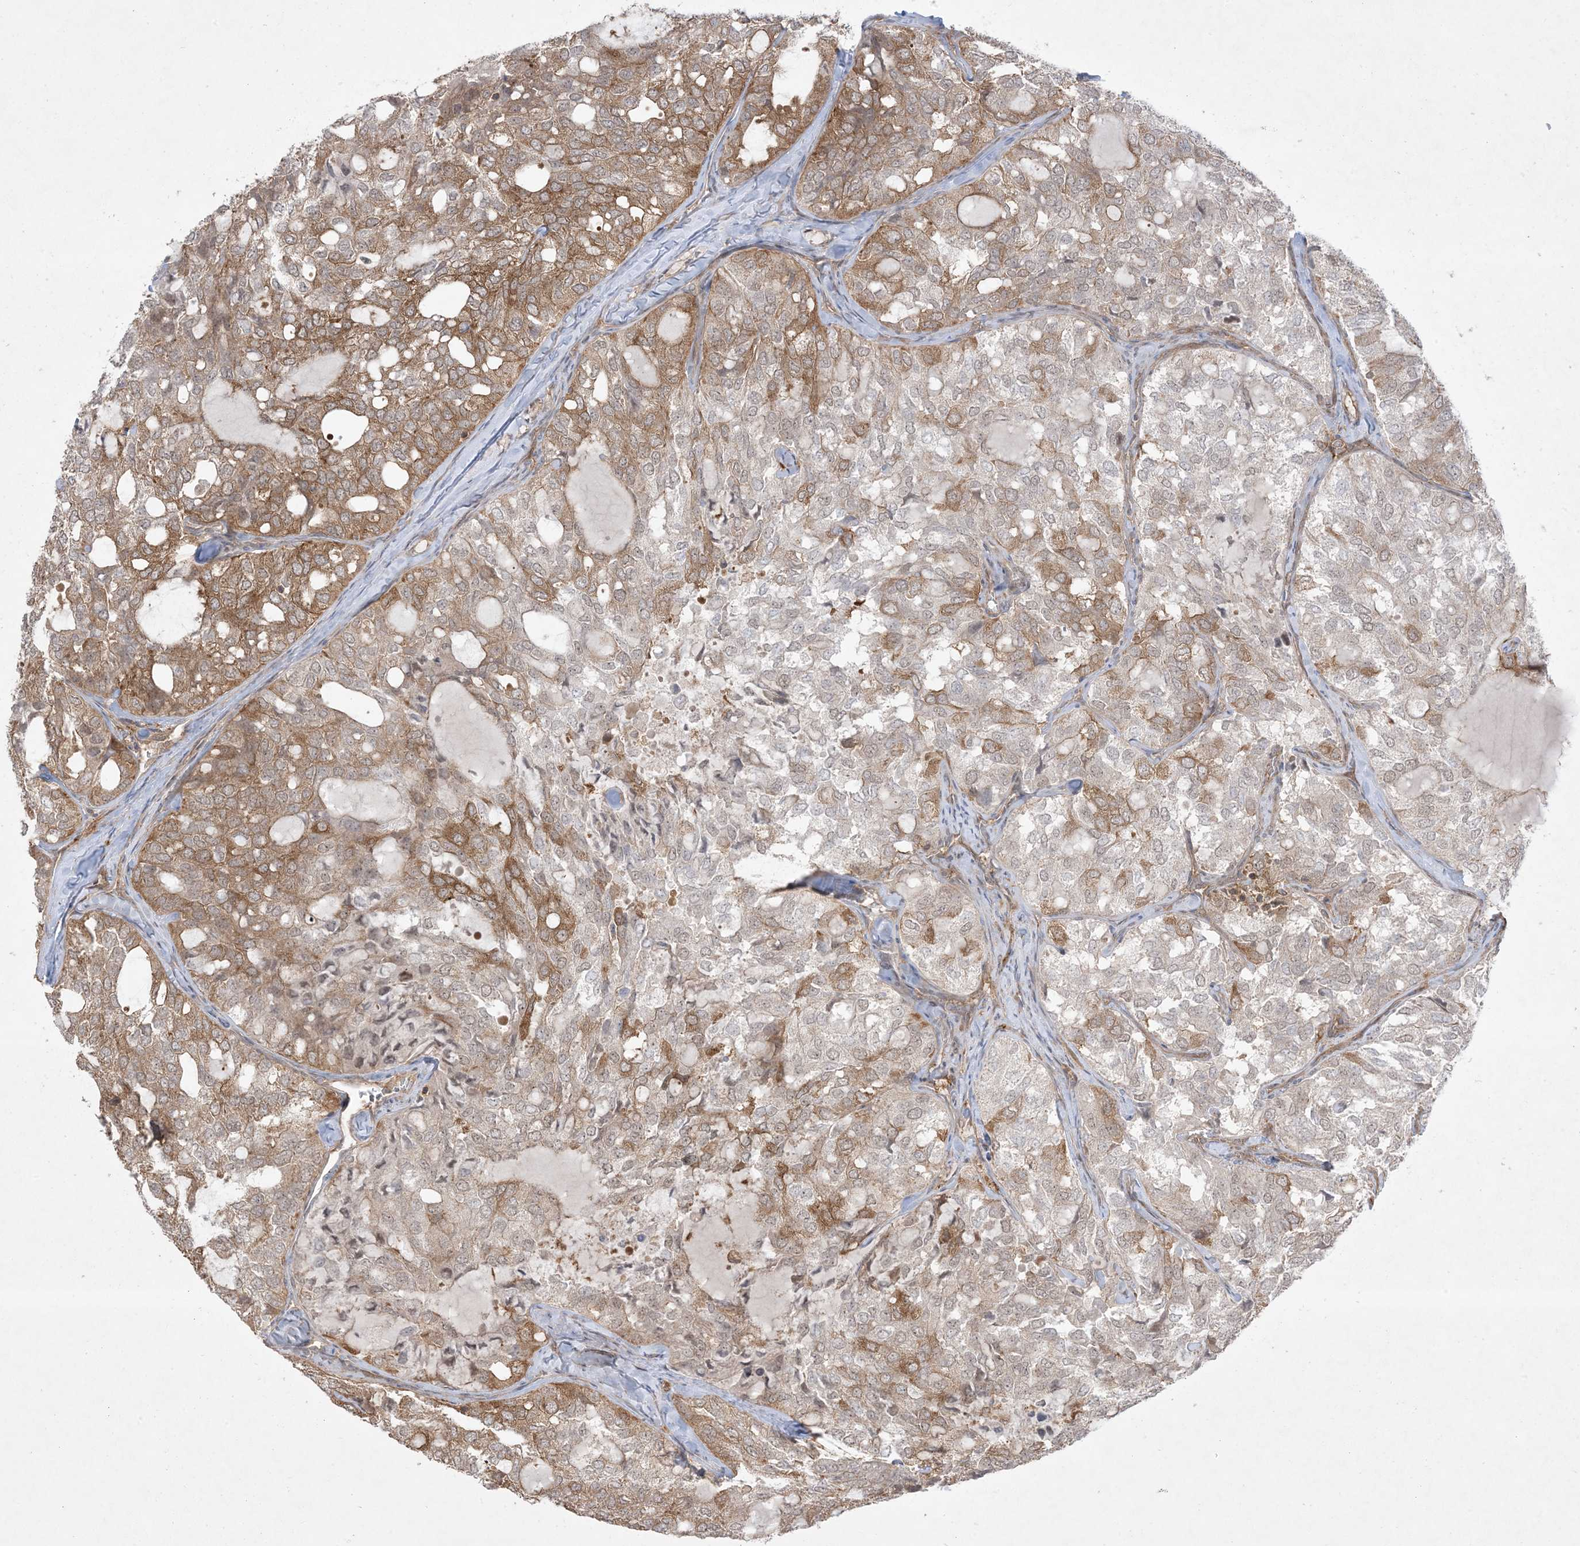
{"staining": {"intensity": "moderate", "quantity": ">75%", "location": "cytoplasmic/membranous"}, "tissue": "thyroid cancer", "cell_type": "Tumor cells", "image_type": "cancer", "snomed": [{"axis": "morphology", "description": "Follicular adenoma carcinoma, NOS"}, {"axis": "topography", "description": "Thyroid gland"}], "caption": "Immunohistochemical staining of human thyroid follicular adenoma carcinoma demonstrates medium levels of moderate cytoplasmic/membranous positivity in about >75% of tumor cells. The staining is performed using DAB (3,3'-diaminobenzidine) brown chromogen to label protein expression. The nuclei are counter-stained blue using hematoxylin.", "gene": "SOGA3", "patient": {"sex": "male", "age": 75}}